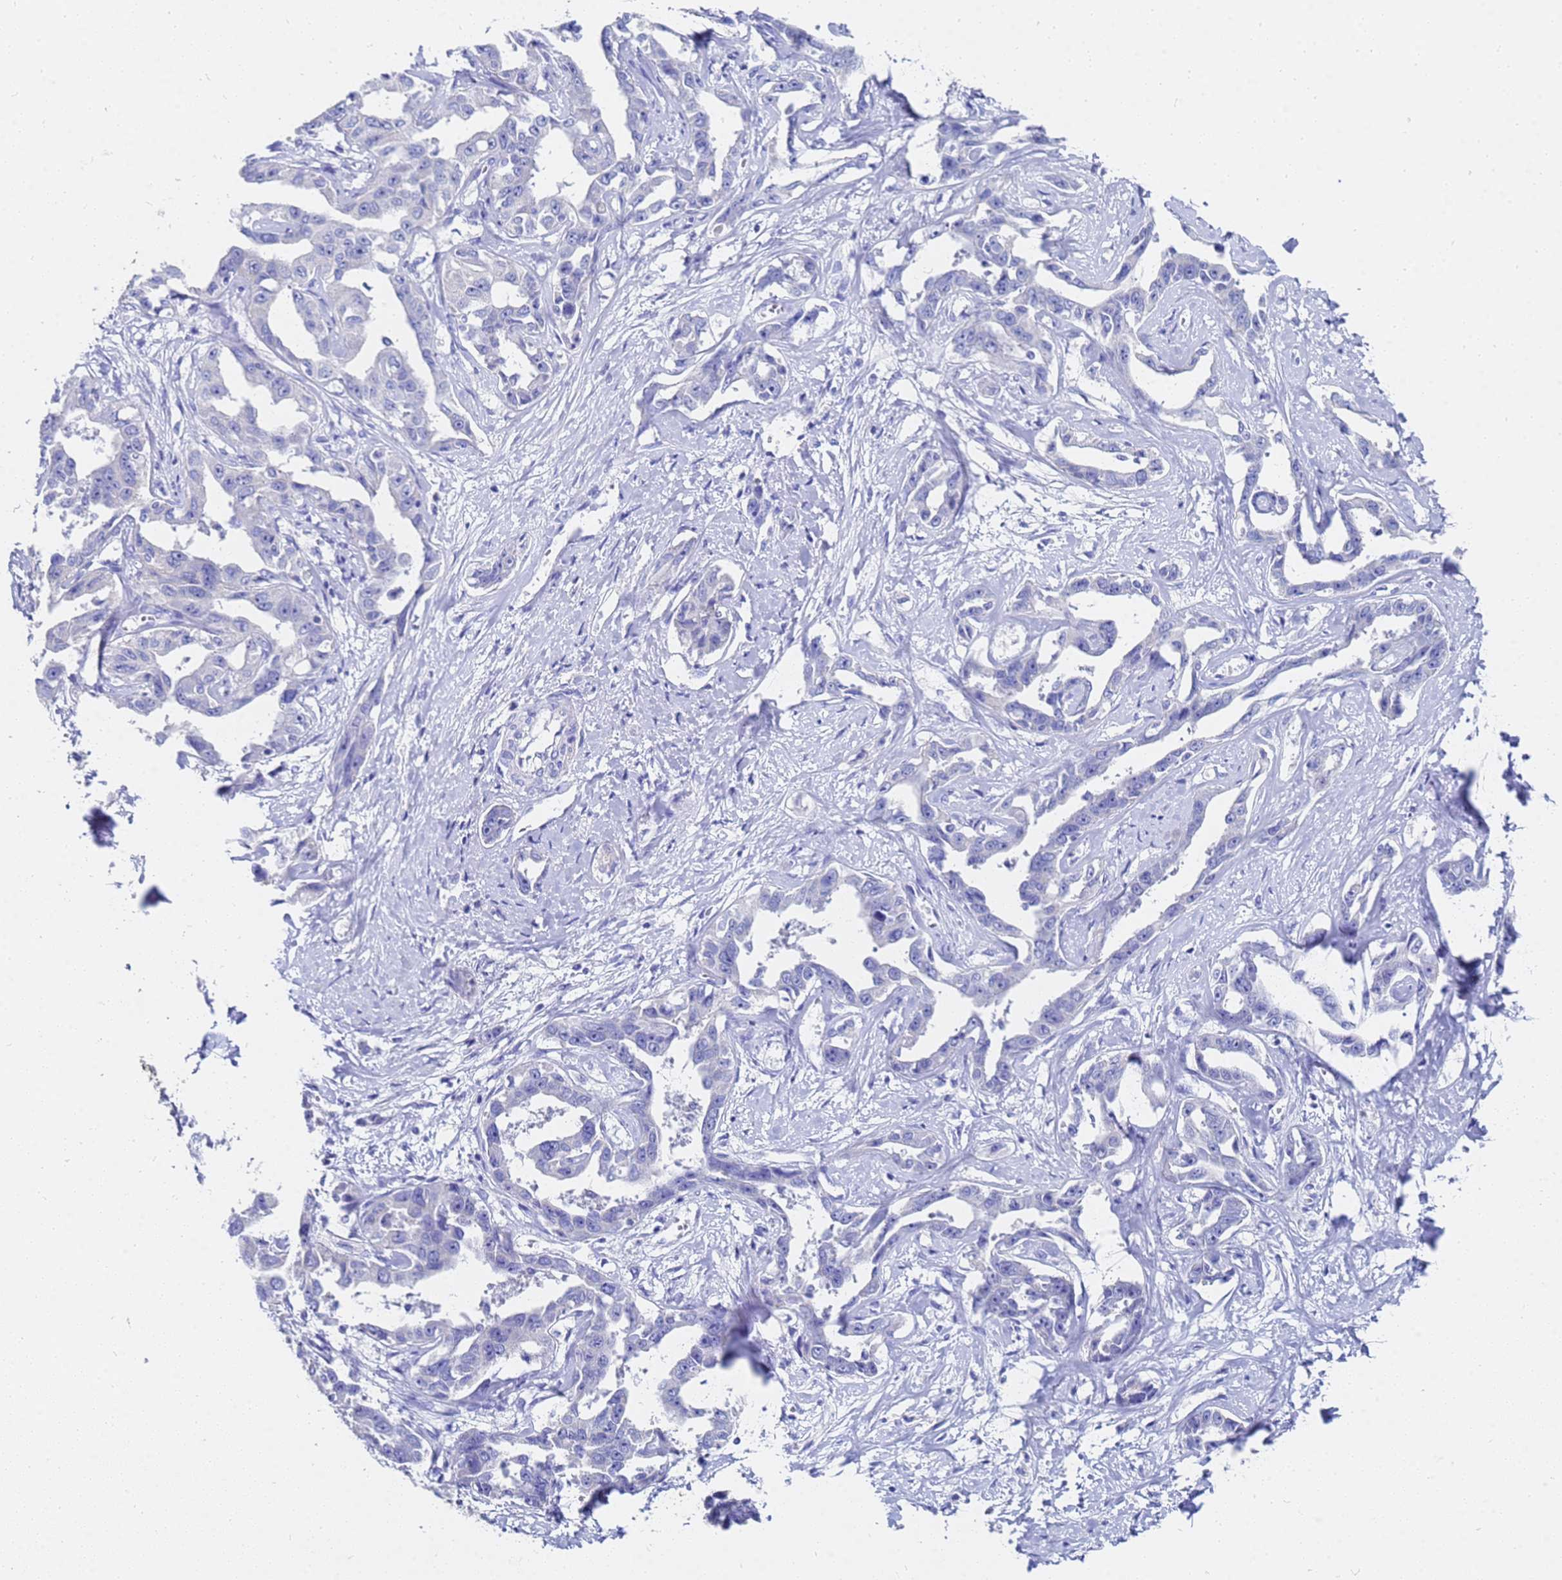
{"staining": {"intensity": "negative", "quantity": "none", "location": "none"}, "tissue": "liver cancer", "cell_type": "Tumor cells", "image_type": "cancer", "snomed": [{"axis": "morphology", "description": "Cholangiocarcinoma"}, {"axis": "topography", "description": "Liver"}], "caption": "Liver cancer (cholangiocarcinoma) was stained to show a protein in brown. There is no significant staining in tumor cells.", "gene": "C2orf72", "patient": {"sex": "male", "age": 59}}